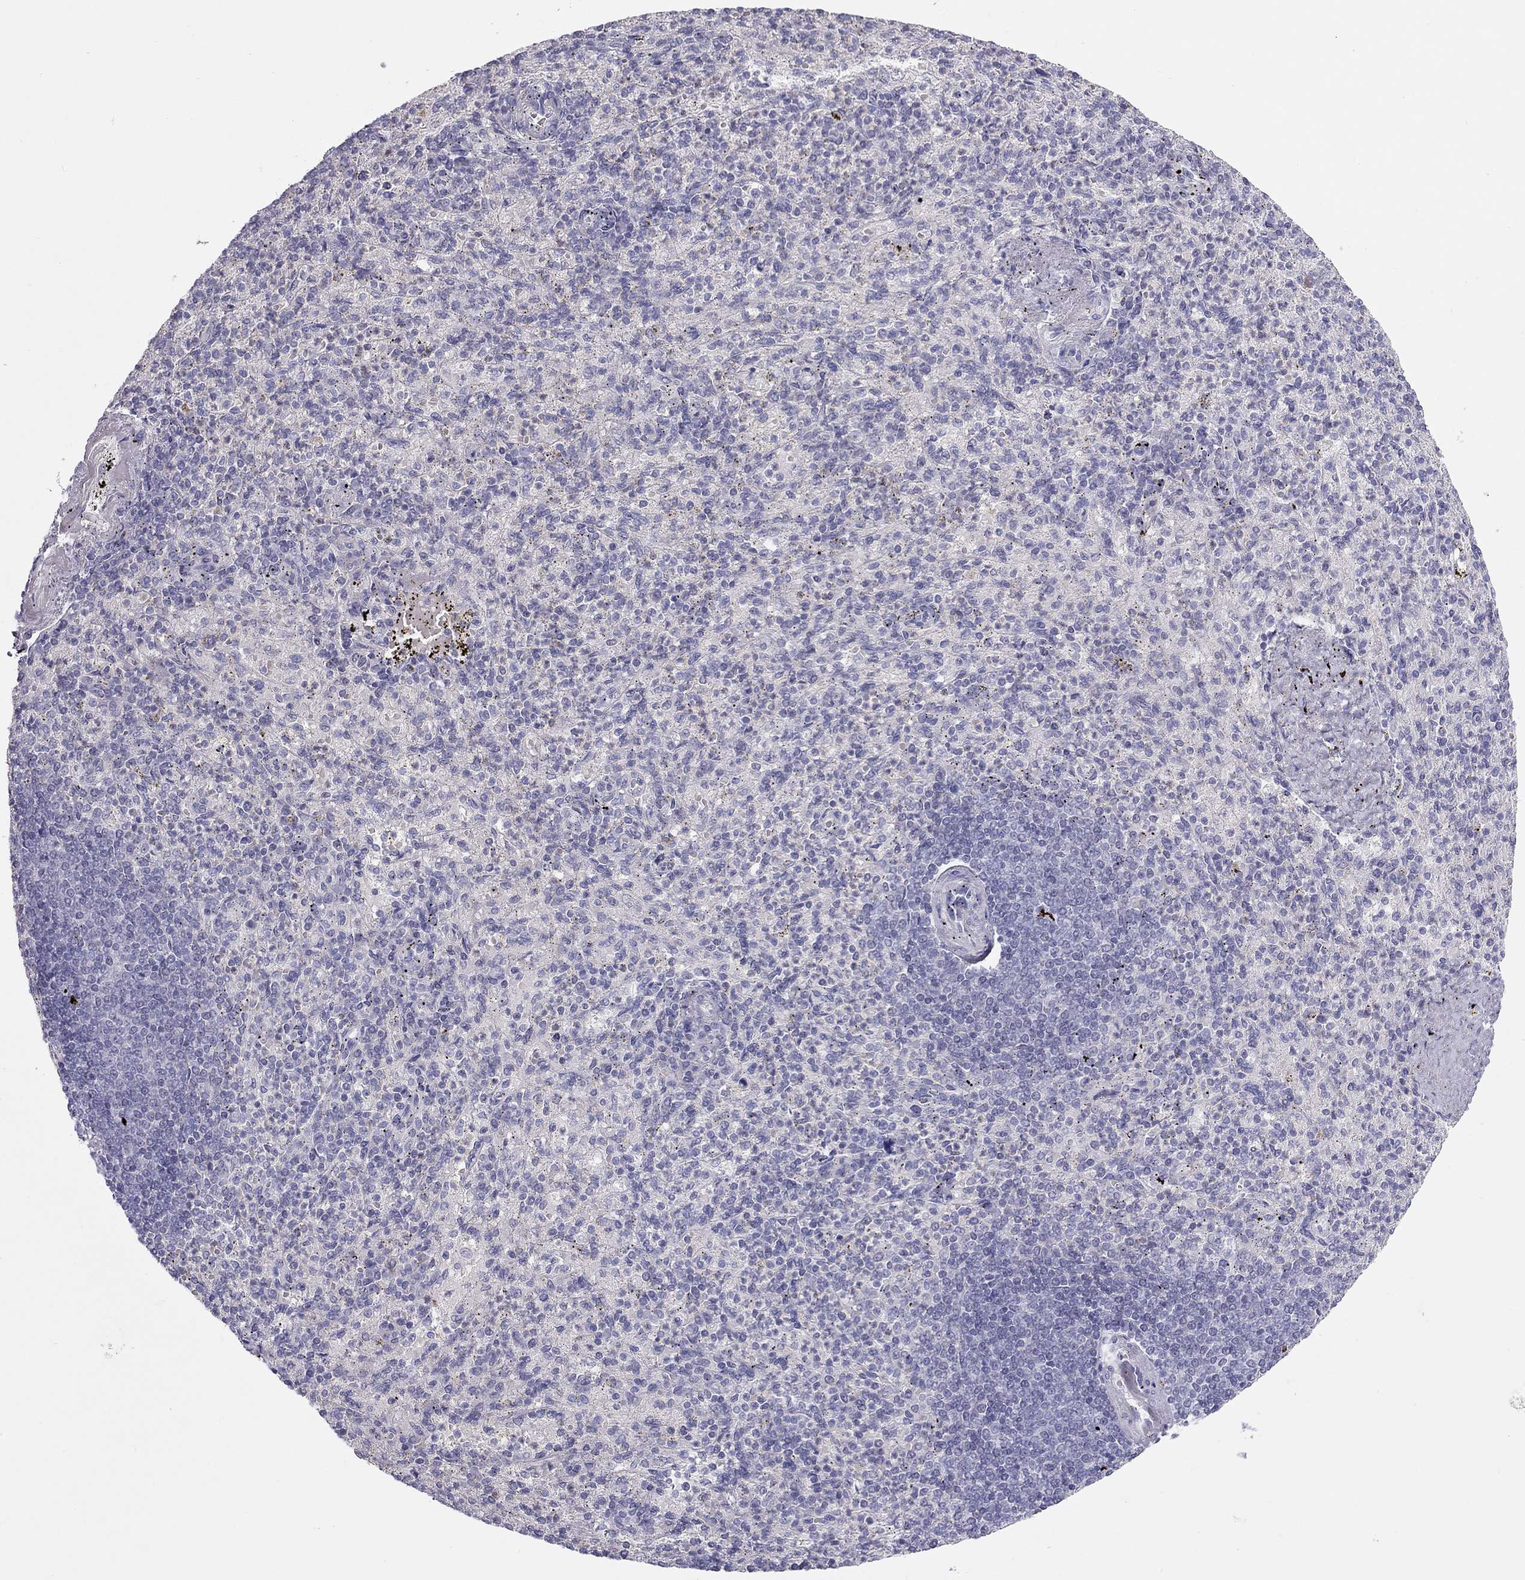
{"staining": {"intensity": "negative", "quantity": "none", "location": "none"}, "tissue": "spleen", "cell_type": "Cells in red pulp", "image_type": "normal", "snomed": [{"axis": "morphology", "description": "Normal tissue, NOS"}, {"axis": "topography", "description": "Spleen"}], "caption": "A micrograph of human spleen is negative for staining in cells in red pulp. (Brightfield microscopy of DAB (3,3'-diaminobenzidine) IHC at high magnification).", "gene": "SPATA12", "patient": {"sex": "female", "age": 74}}